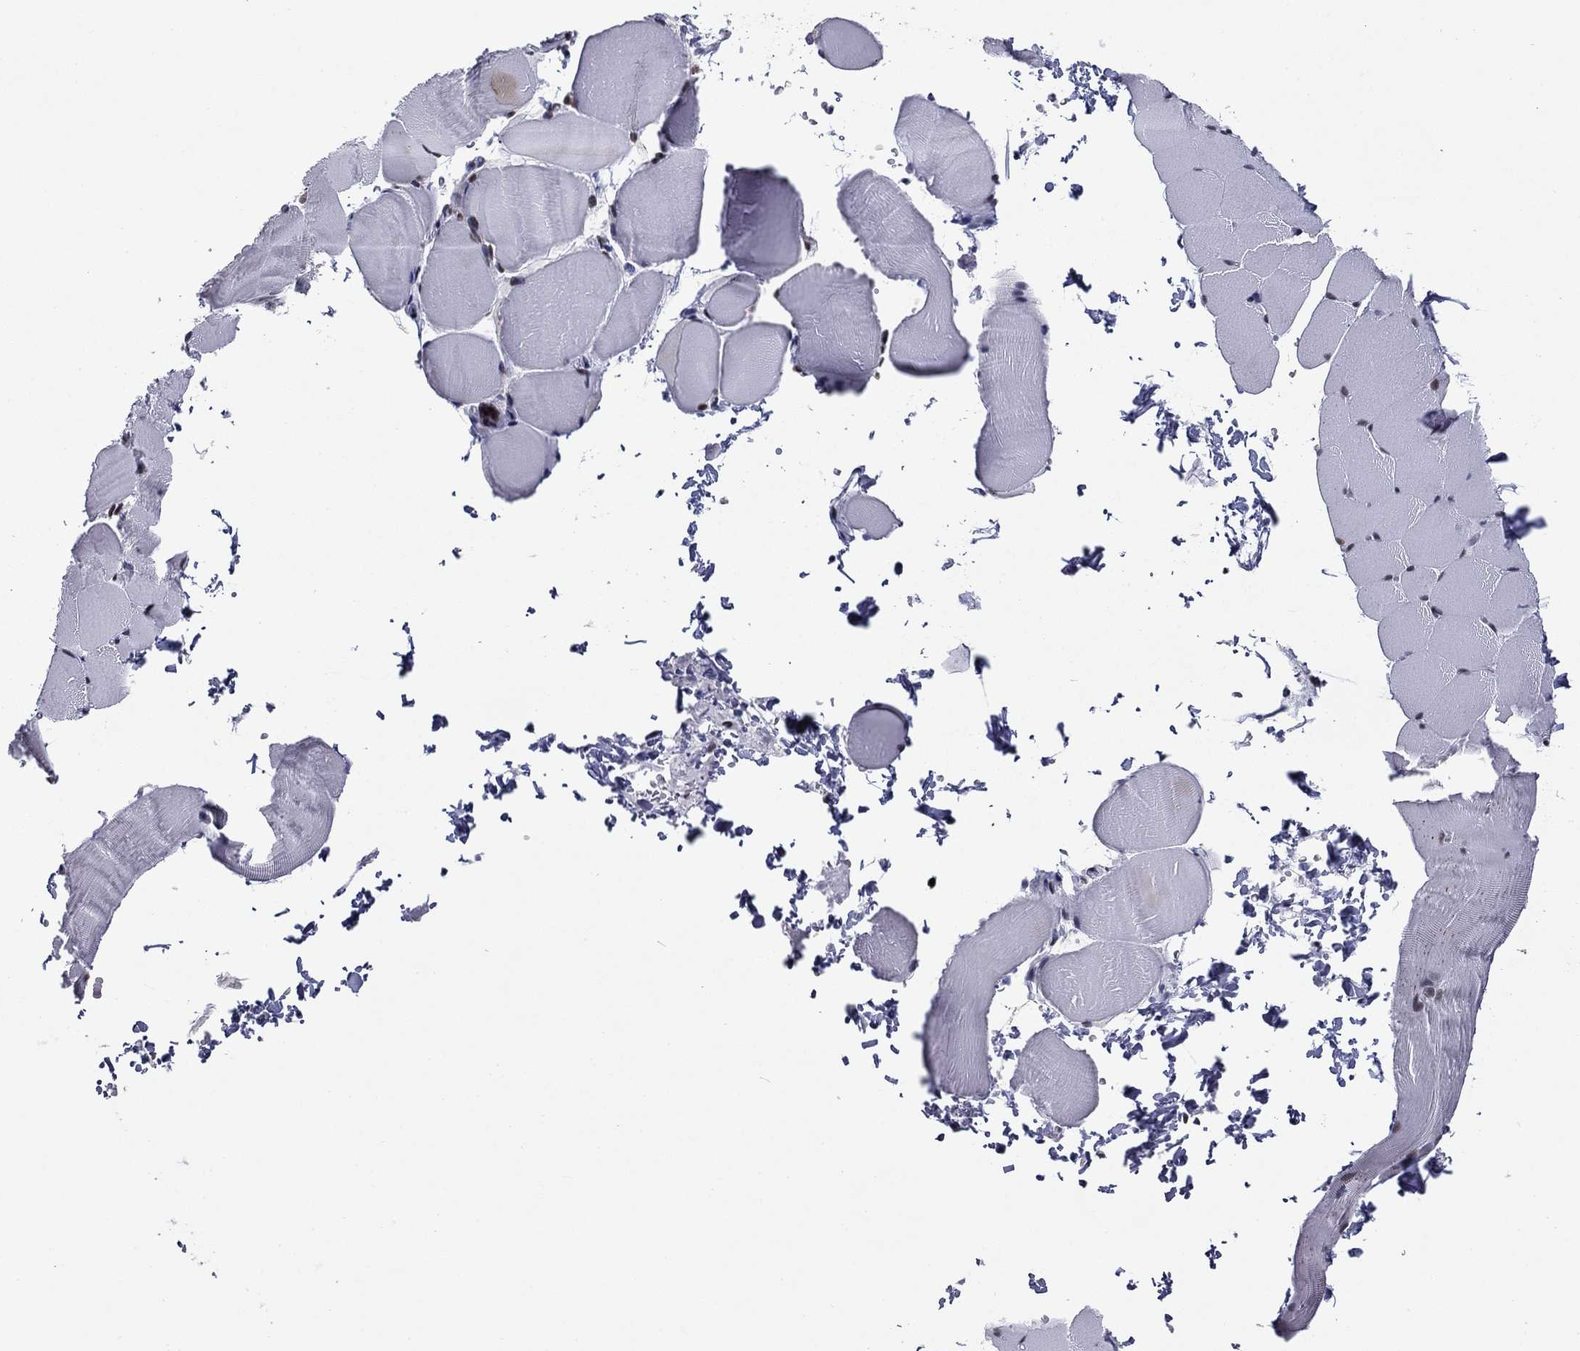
{"staining": {"intensity": "negative", "quantity": "none", "location": "none"}, "tissue": "skeletal muscle", "cell_type": "Myocytes", "image_type": "normal", "snomed": [{"axis": "morphology", "description": "Normal tissue, NOS"}, {"axis": "topography", "description": "Skeletal muscle"}], "caption": "An immunohistochemistry (IHC) photomicrograph of benign skeletal muscle is shown. There is no staining in myocytes of skeletal muscle. (DAB (3,3'-diaminobenzidine) IHC with hematoxylin counter stain).", "gene": "ETV5", "patient": {"sex": "female", "age": 37}}